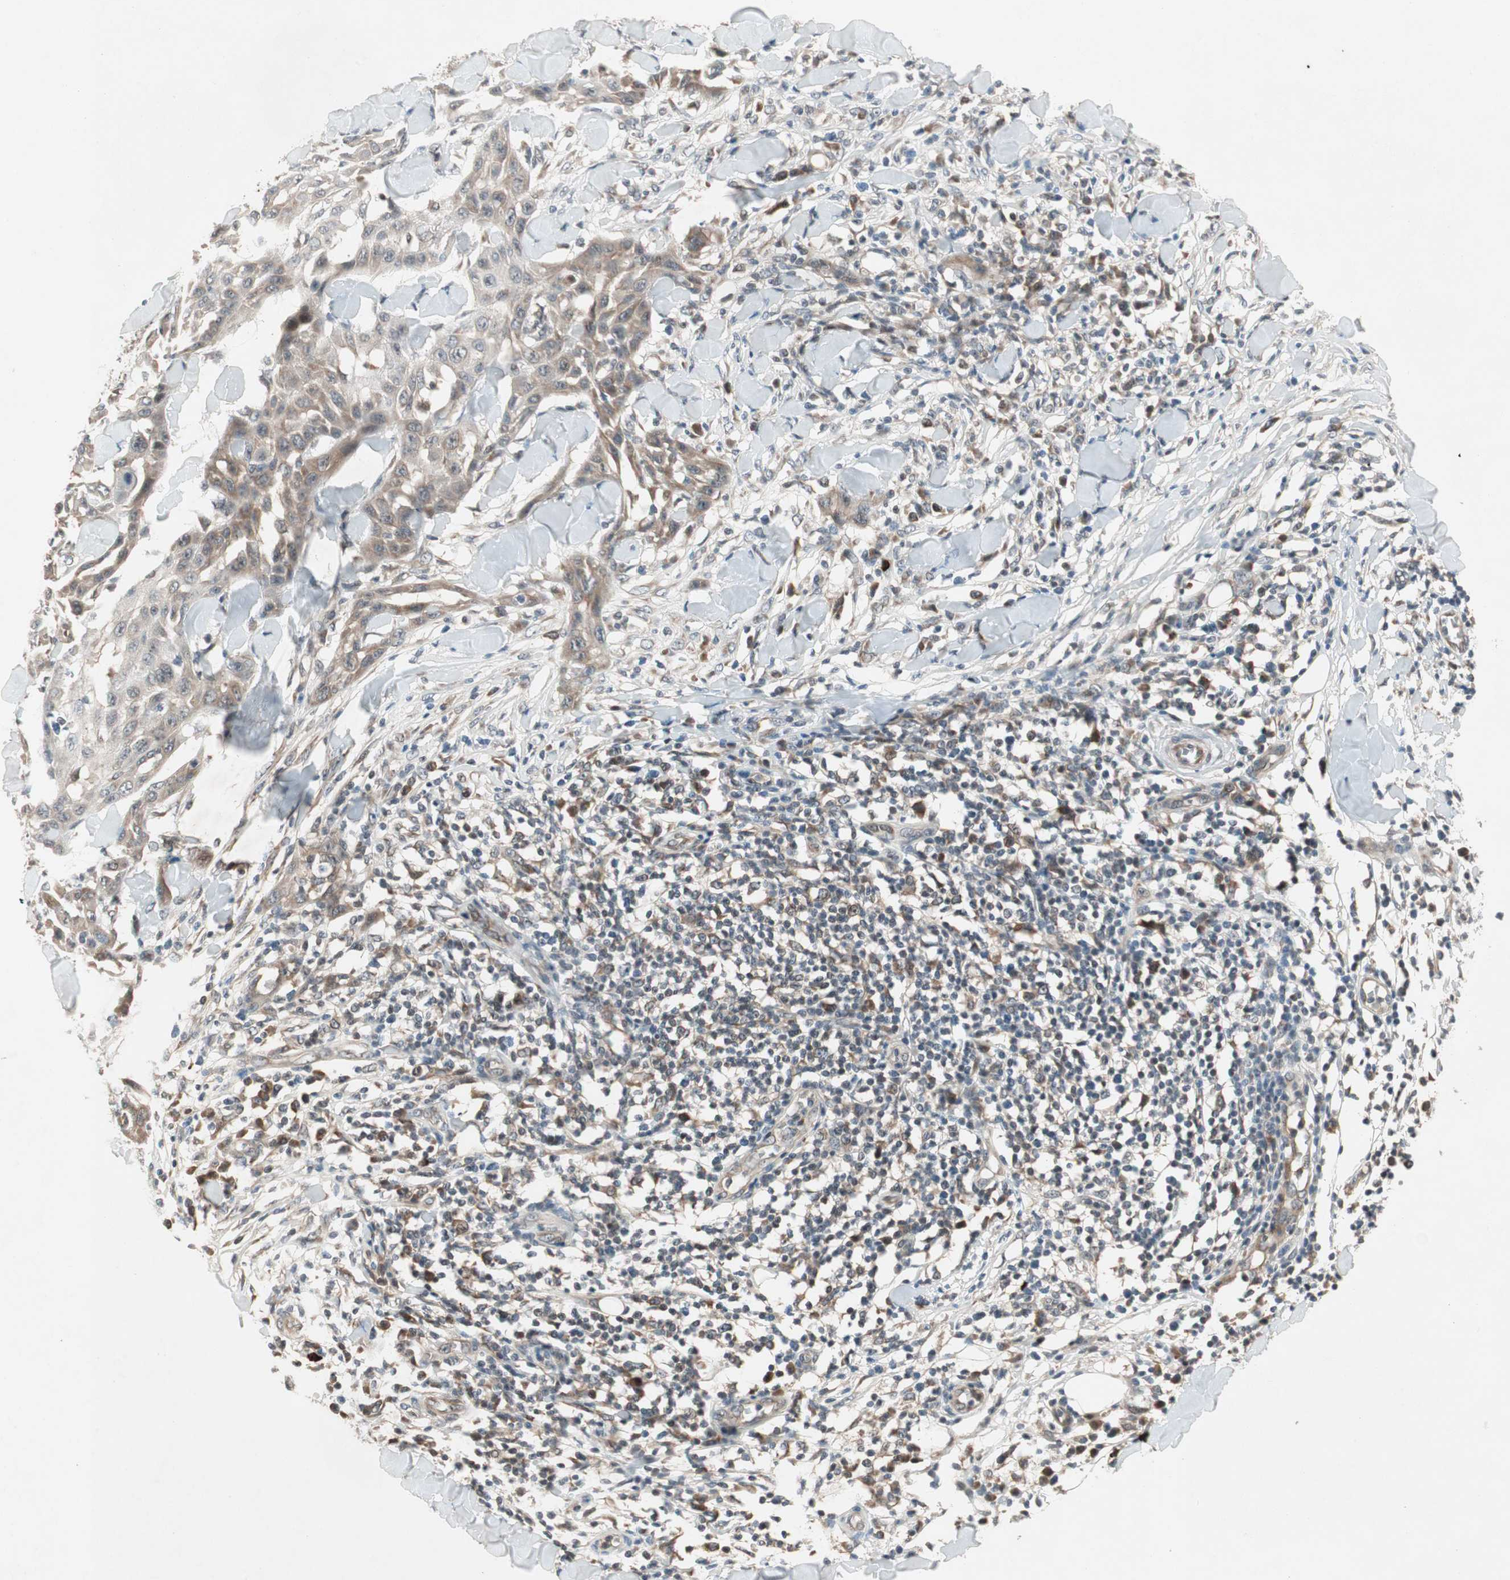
{"staining": {"intensity": "weak", "quantity": ">75%", "location": "cytoplasmic/membranous"}, "tissue": "skin cancer", "cell_type": "Tumor cells", "image_type": "cancer", "snomed": [{"axis": "morphology", "description": "Squamous cell carcinoma, NOS"}, {"axis": "topography", "description": "Skin"}], "caption": "Immunohistochemistry (IHC) image of neoplastic tissue: human squamous cell carcinoma (skin) stained using immunohistochemistry reveals low levels of weak protein expression localized specifically in the cytoplasmic/membranous of tumor cells, appearing as a cytoplasmic/membranous brown color.", "gene": "PGBD1", "patient": {"sex": "male", "age": 24}}